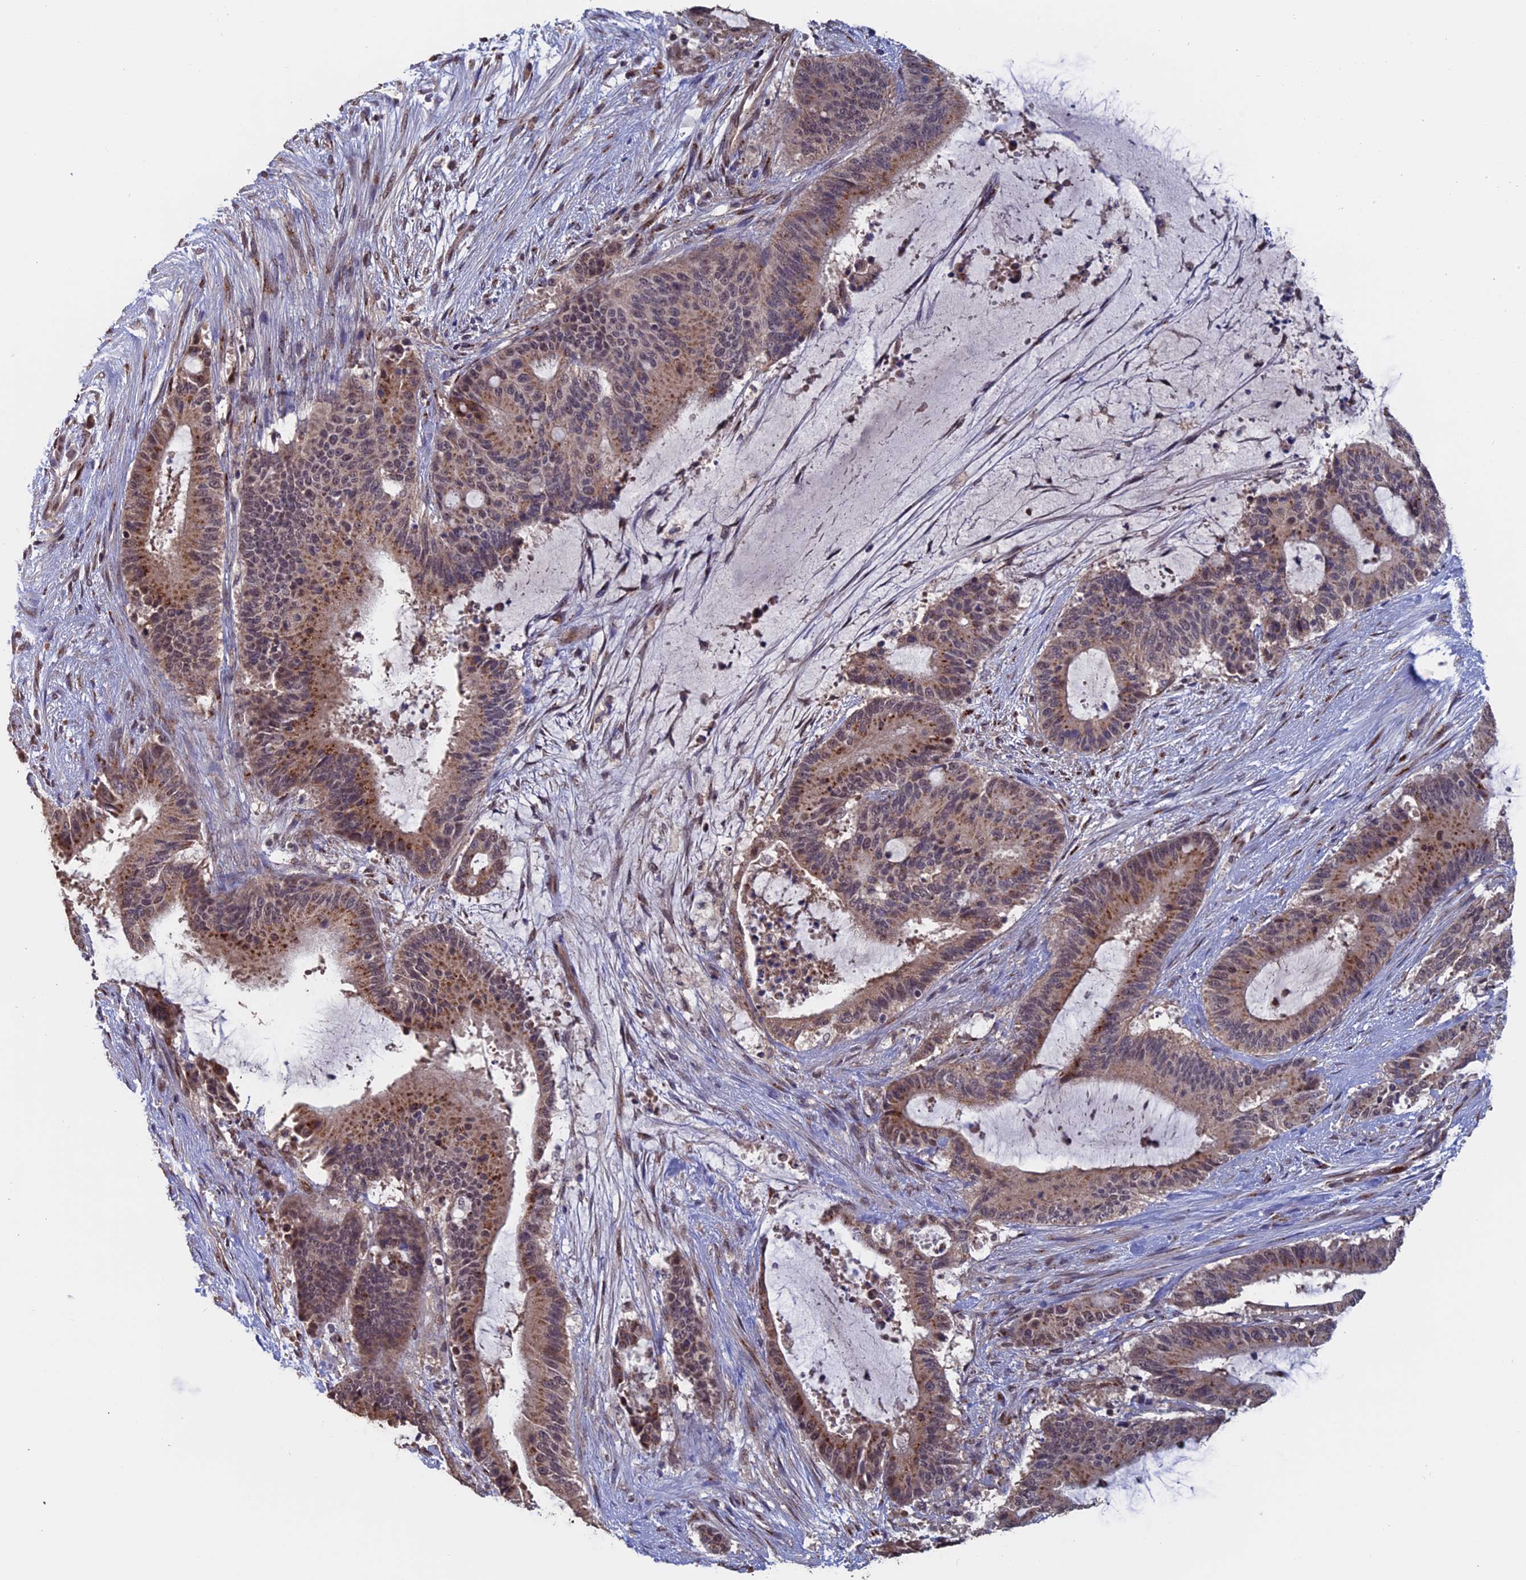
{"staining": {"intensity": "moderate", "quantity": ">75%", "location": "cytoplasmic/membranous"}, "tissue": "liver cancer", "cell_type": "Tumor cells", "image_type": "cancer", "snomed": [{"axis": "morphology", "description": "Normal tissue, NOS"}, {"axis": "morphology", "description": "Cholangiocarcinoma"}, {"axis": "topography", "description": "Liver"}, {"axis": "topography", "description": "Peripheral nerve tissue"}], "caption": "Protein expression analysis of liver cancer (cholangiocarcinoma) displays moderate cytoplasmic/membranous positivity in approximately >75% of tumor cells.", "gene": "PIGQ", "patient": {"sex": "female", "age": 73}}